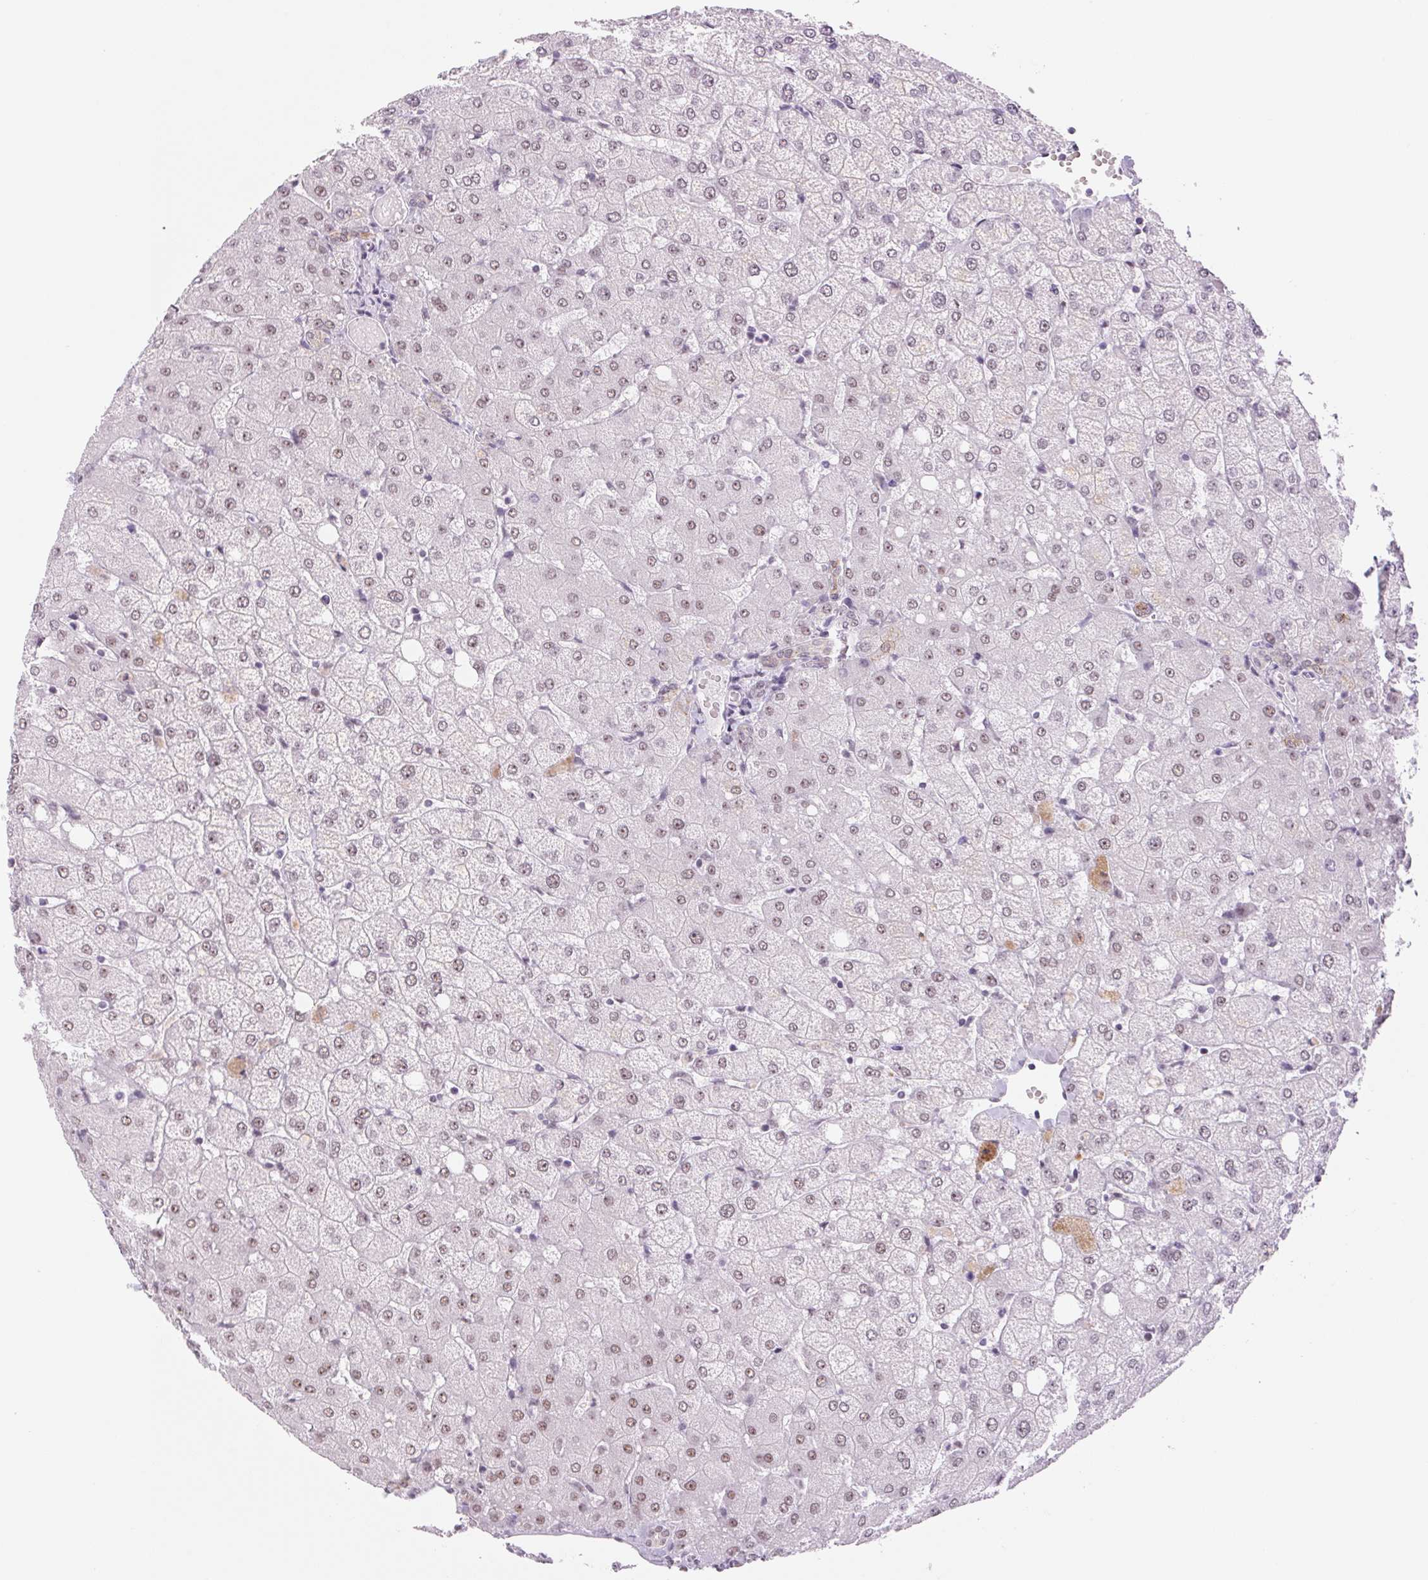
{"staining": {"intensity": "negative", "quantity": "none", "location": "none"}, "tissue": "liver", "cell_type": "Cholangiocytes", "image_type": "normal", "snomed": [{"axis": "morphology", "description": "Normal tissue, NOS"}, {"axis": "topography", "description": "Liver"}], "caption": "DAB (3,3'-diaminobenzidine) immunohistochemical staining of benign human liver demonstrates no significant staining in cholangiocytes.", "gene": "ZC3H14", "patient": {"sex": "female", "age": 54}}